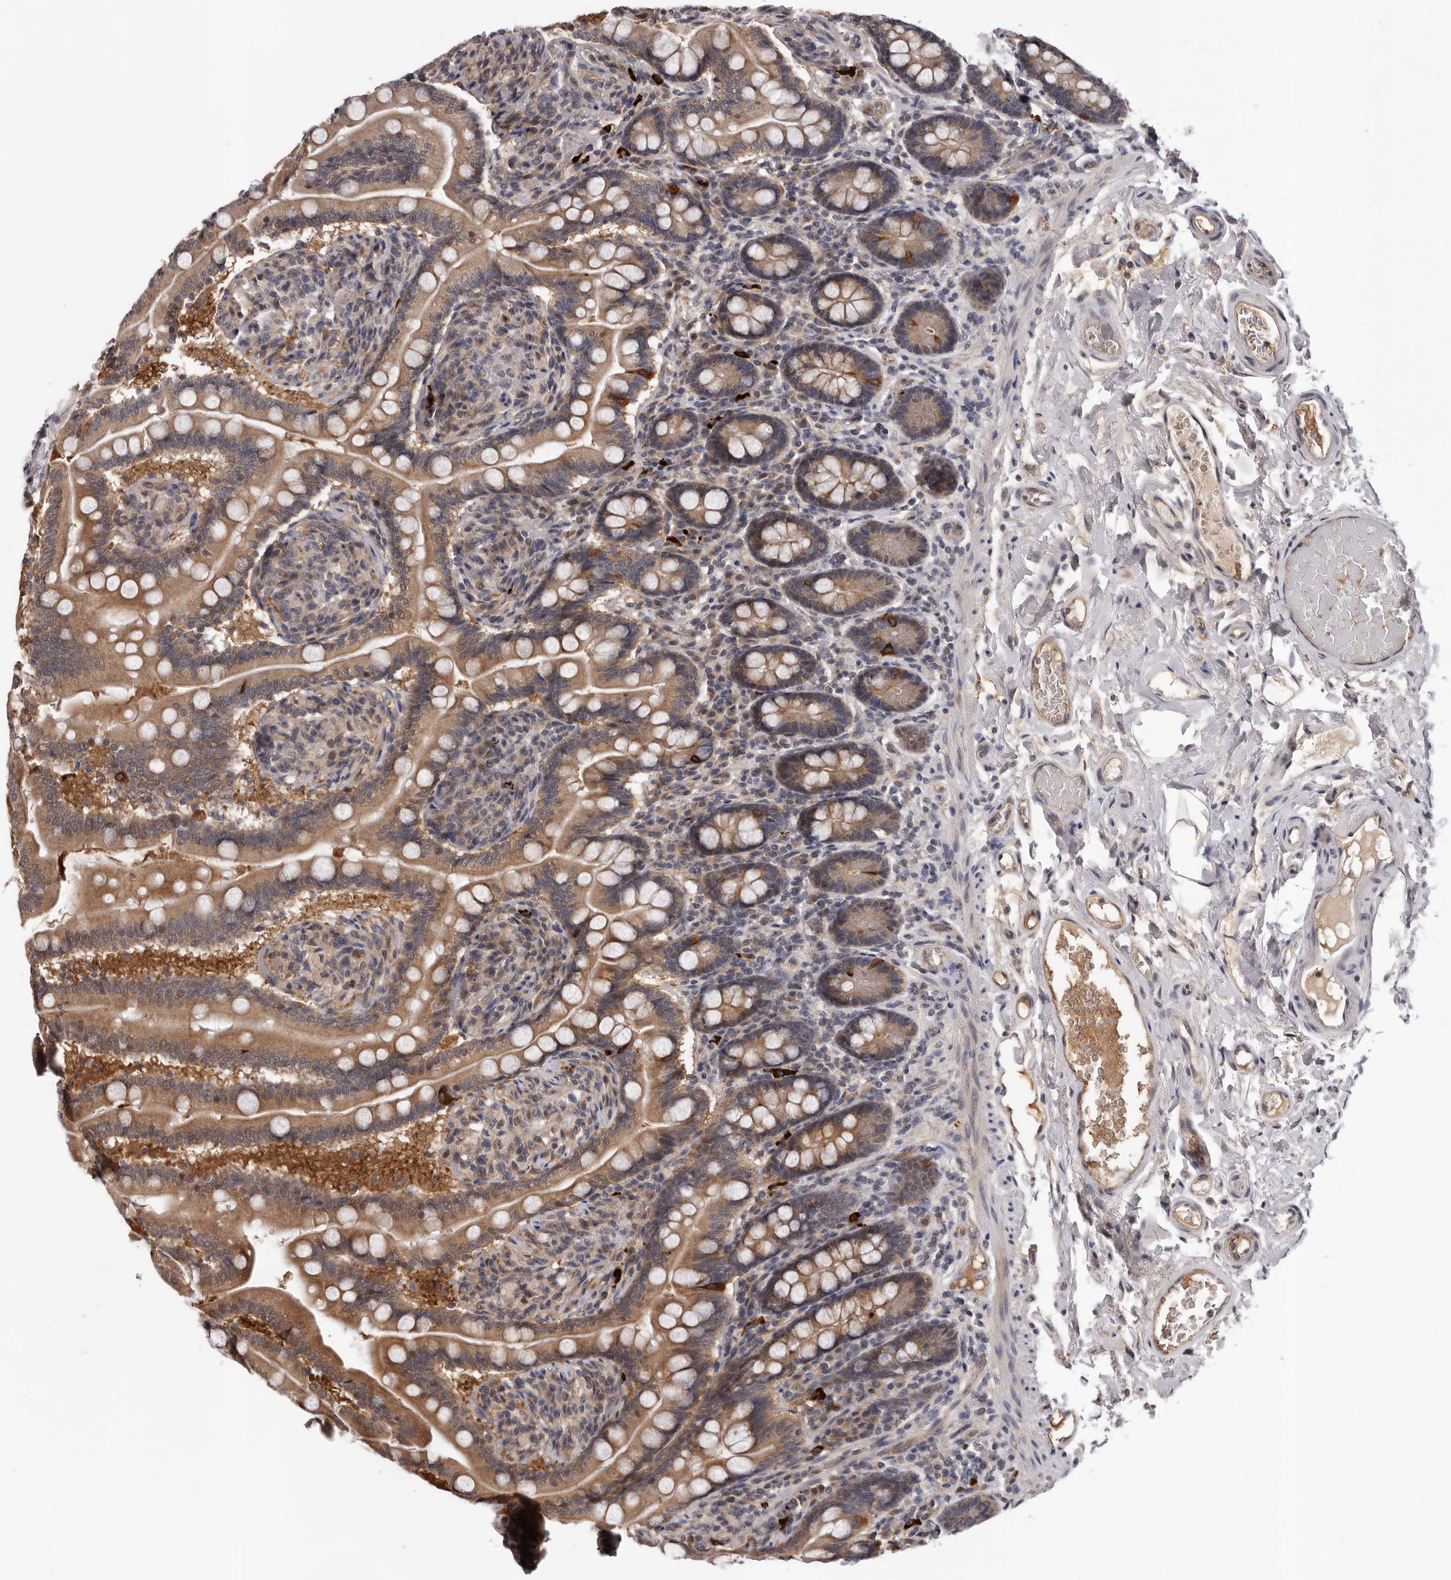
{"staining": {"intensity": "moderate", "quantity": ">75%", "location": "cytoplasmic/membranous"}, "tissue": "small intestine", "cell_type": "Glandular cells", "image_type": "normal", "snomed": [{"axis": "morphology", "description": "Normal tissue, NOS"}, {"axis": "topography", "description": "Small intestine"}], "caption": "Immunohistochemistry image of normal small intestine: small intestine stained using IHC exhibits medium levels of moderate protein expression localized specifically in the cytoplasmic/membranous of glandular cells, appearing as a cytoplasmic/membranous brown color.", "gene": "MED8", "patient": {"sex": "female", "age": 64}}